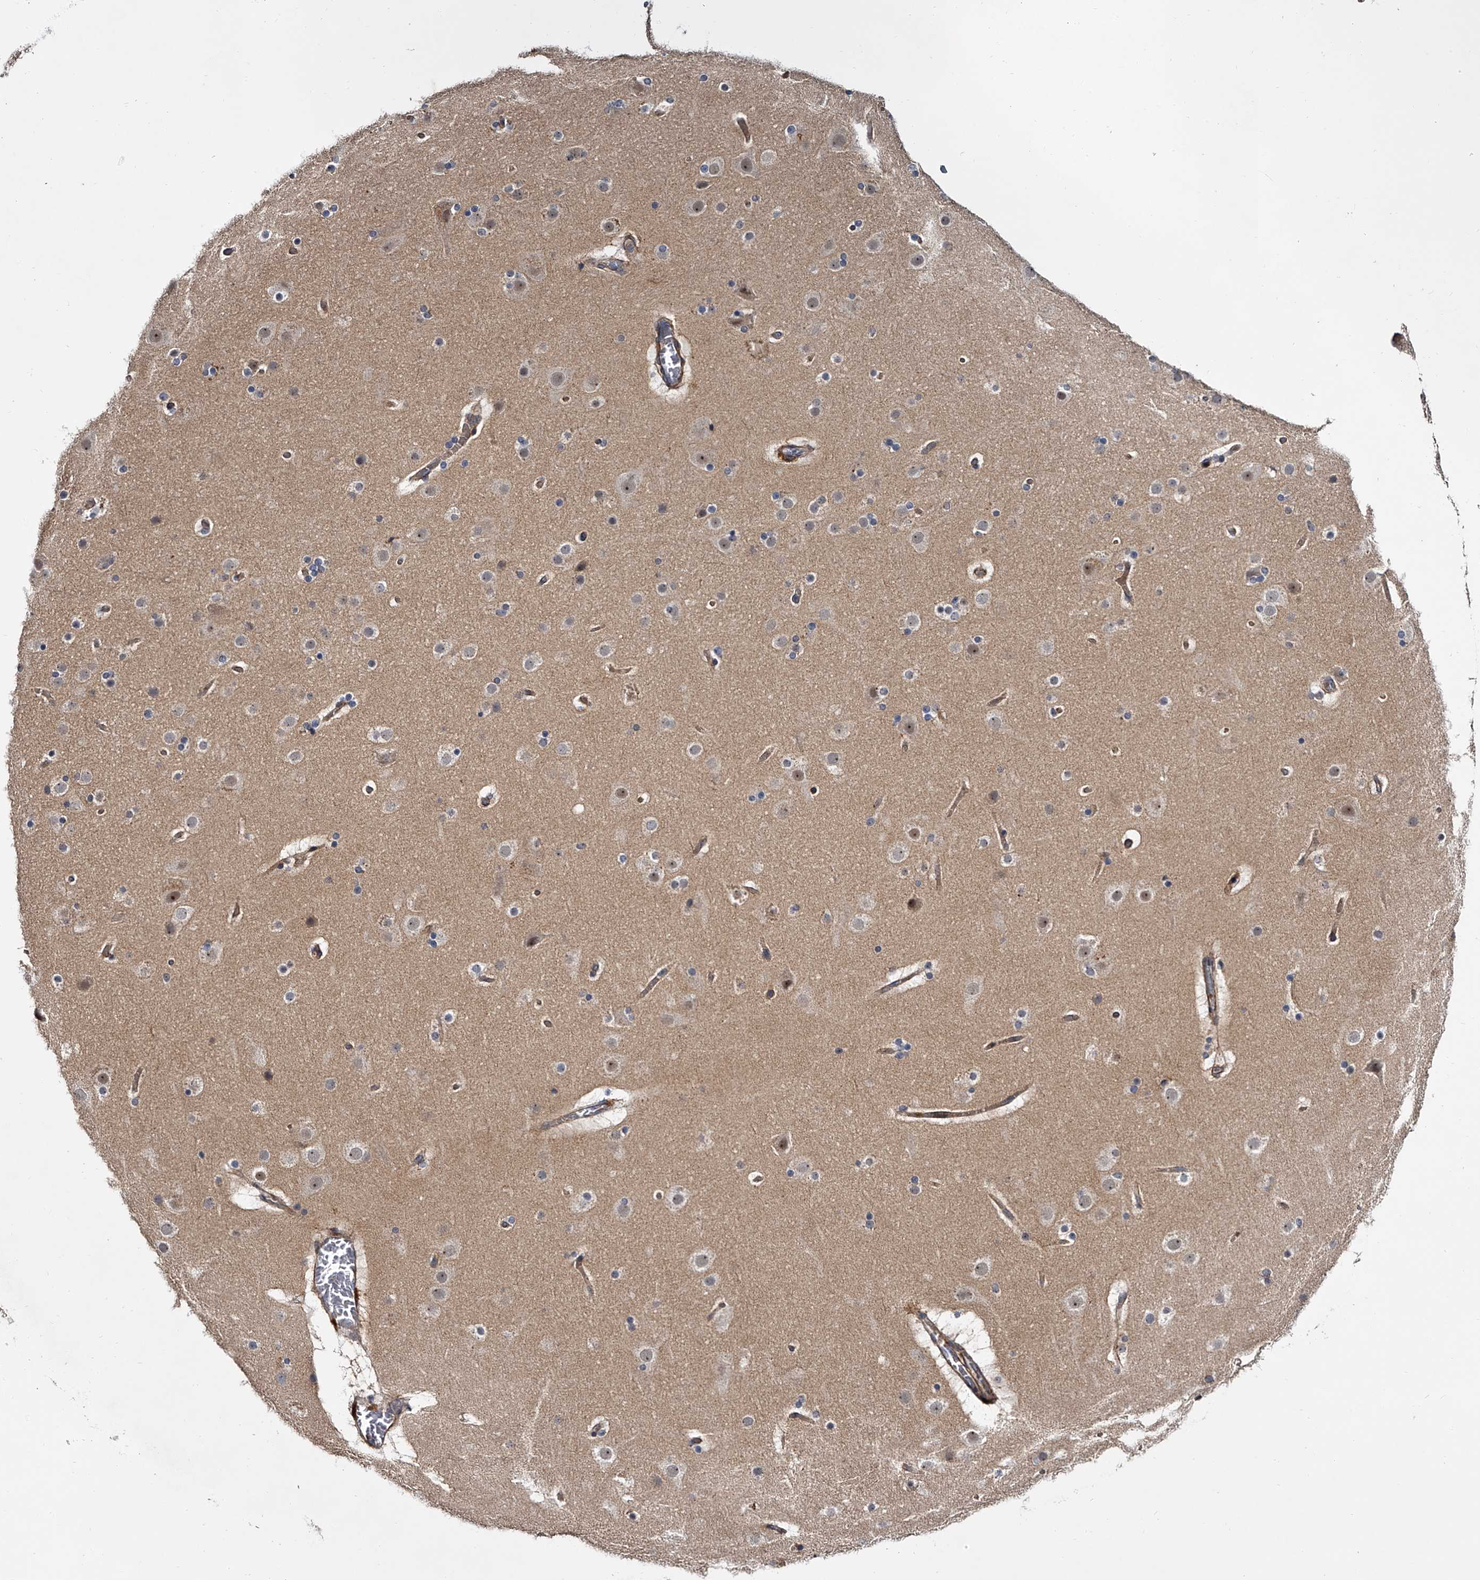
{"staining": {"intensity": "moderate", "quantity": ">75%", "location": "cytoplasmic/membranous"}, "tissue": "cerebral cortex", "cell_type": "Endothelial cells", "image_type": "normal", "snomed": [{"axis": "morphology", "description": "Normal tissue, NOS"}, {"axis": "topography", "description": "Cerebral cortex"}], "caption": "Immunohistochemistry (IHC) staining of unremarkable cerebral cortex, which reveals medium levels of moderate cytoplasmic/membranous positivity in about >75% of endothelial cells indicating moderate cytoplasmic/membranous protein expression. The staining was performed using DAB (brown) for protein detection and nuclei were counterstained in hematoxylin (blue).", "gene": "MDN1", "patient": {"sex": "male", "age": 57}}